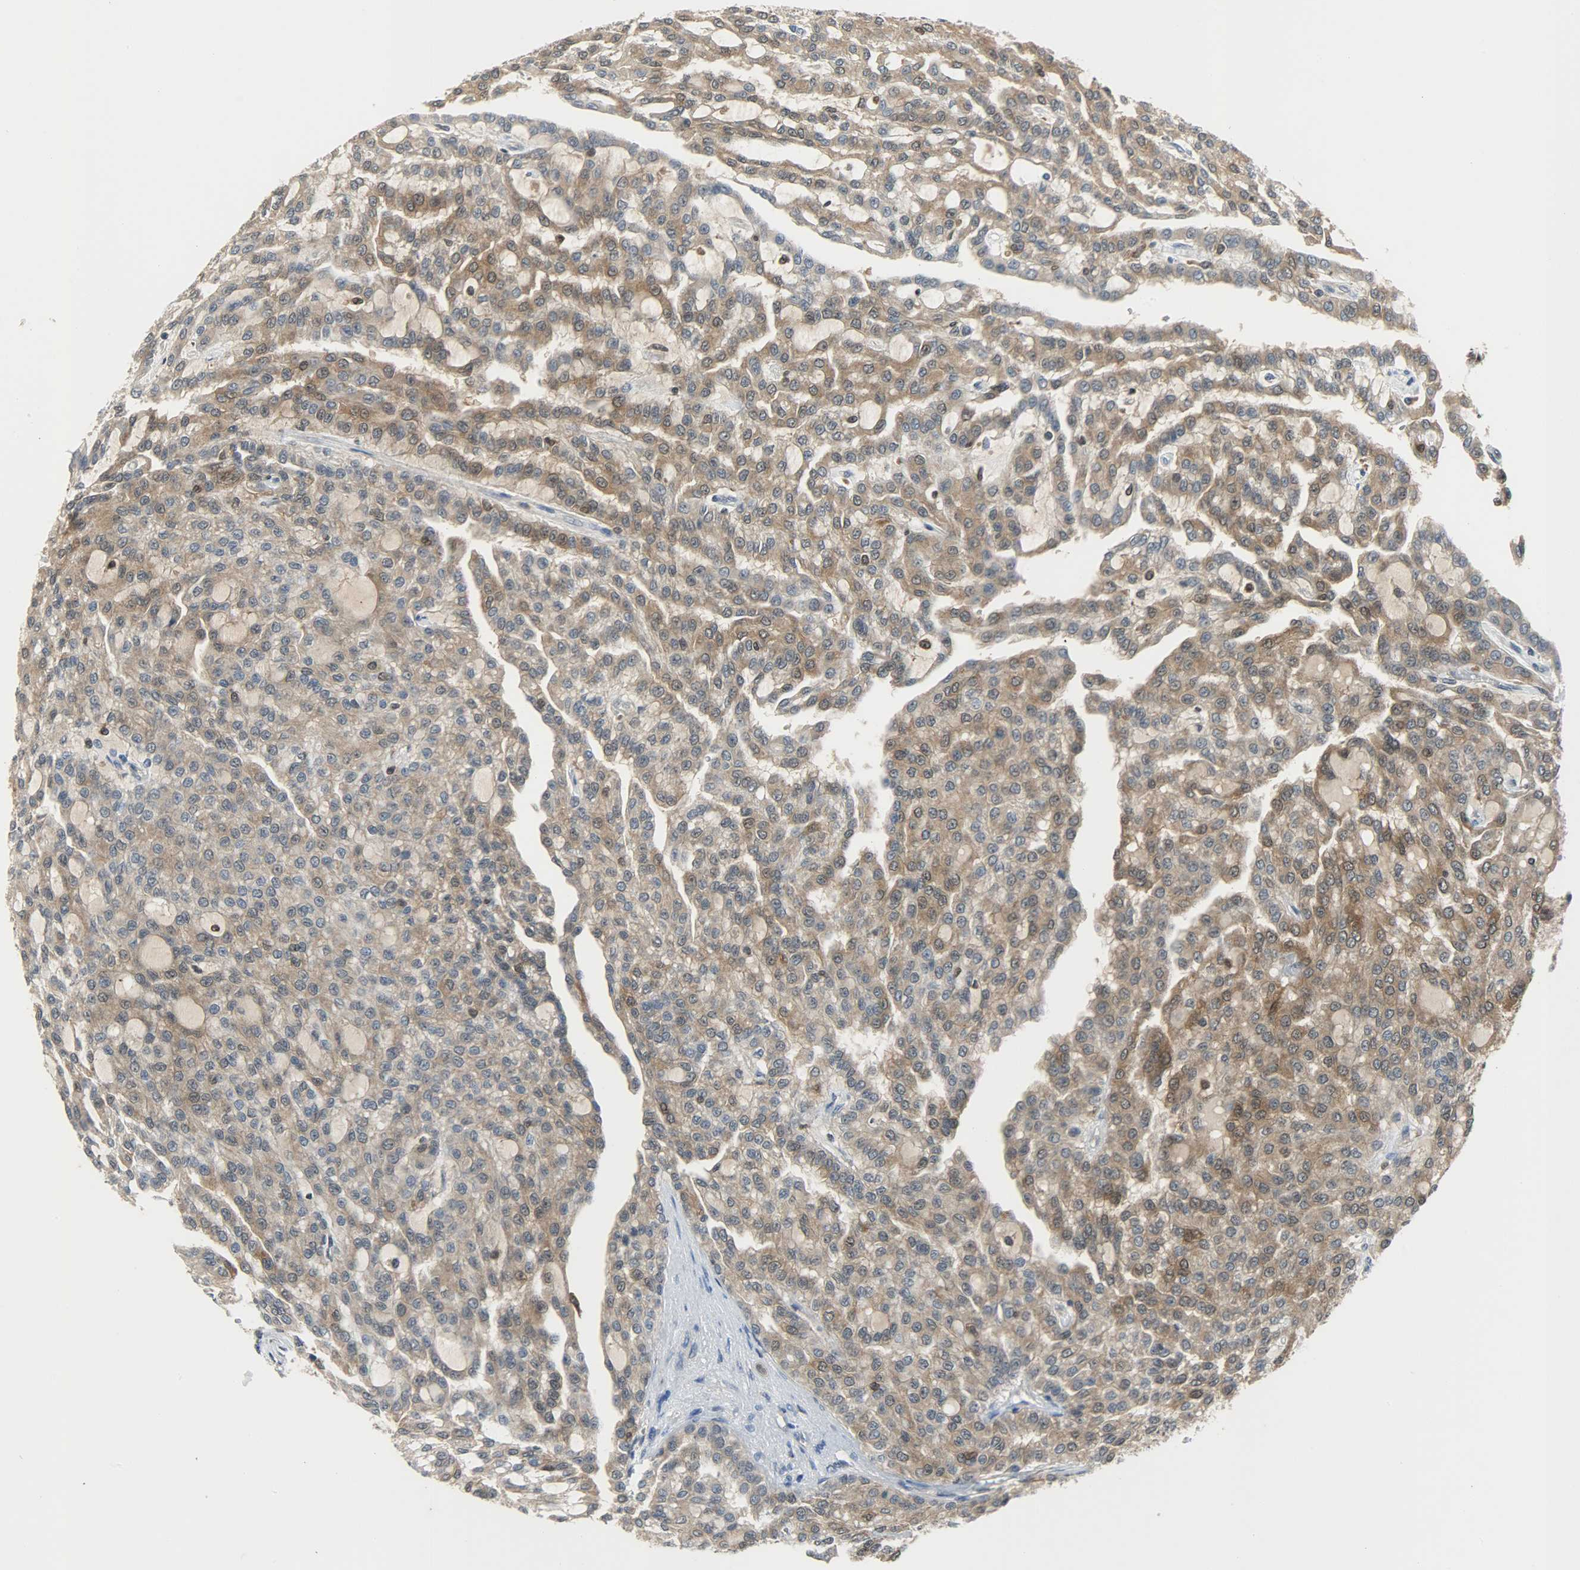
{"staining": {"intensity": "moderate", "quantity": ">75%", "location": "cytoplasmic/membranous,nuclear"}, "tissue": "renal cancer", "cell_type": "Tumor cells", "image_type": "cancer", "snomed": [{"axis": "morphology", "description": "Adenocarcinoma, NOS"}, {"axis": "topography", "description": "Kidney"}], "caption": "DAB (3,3'-diaminobenzidine) immunohistochemical staining of human adenocarcinoma (renal) demonstrates moderate cytoplasmic/membranous and nuclear protein expression in approximately >75% of tumor cells.", "gene": "EIF4EBP1", "patient": {"sex": "male", "age": 63}}